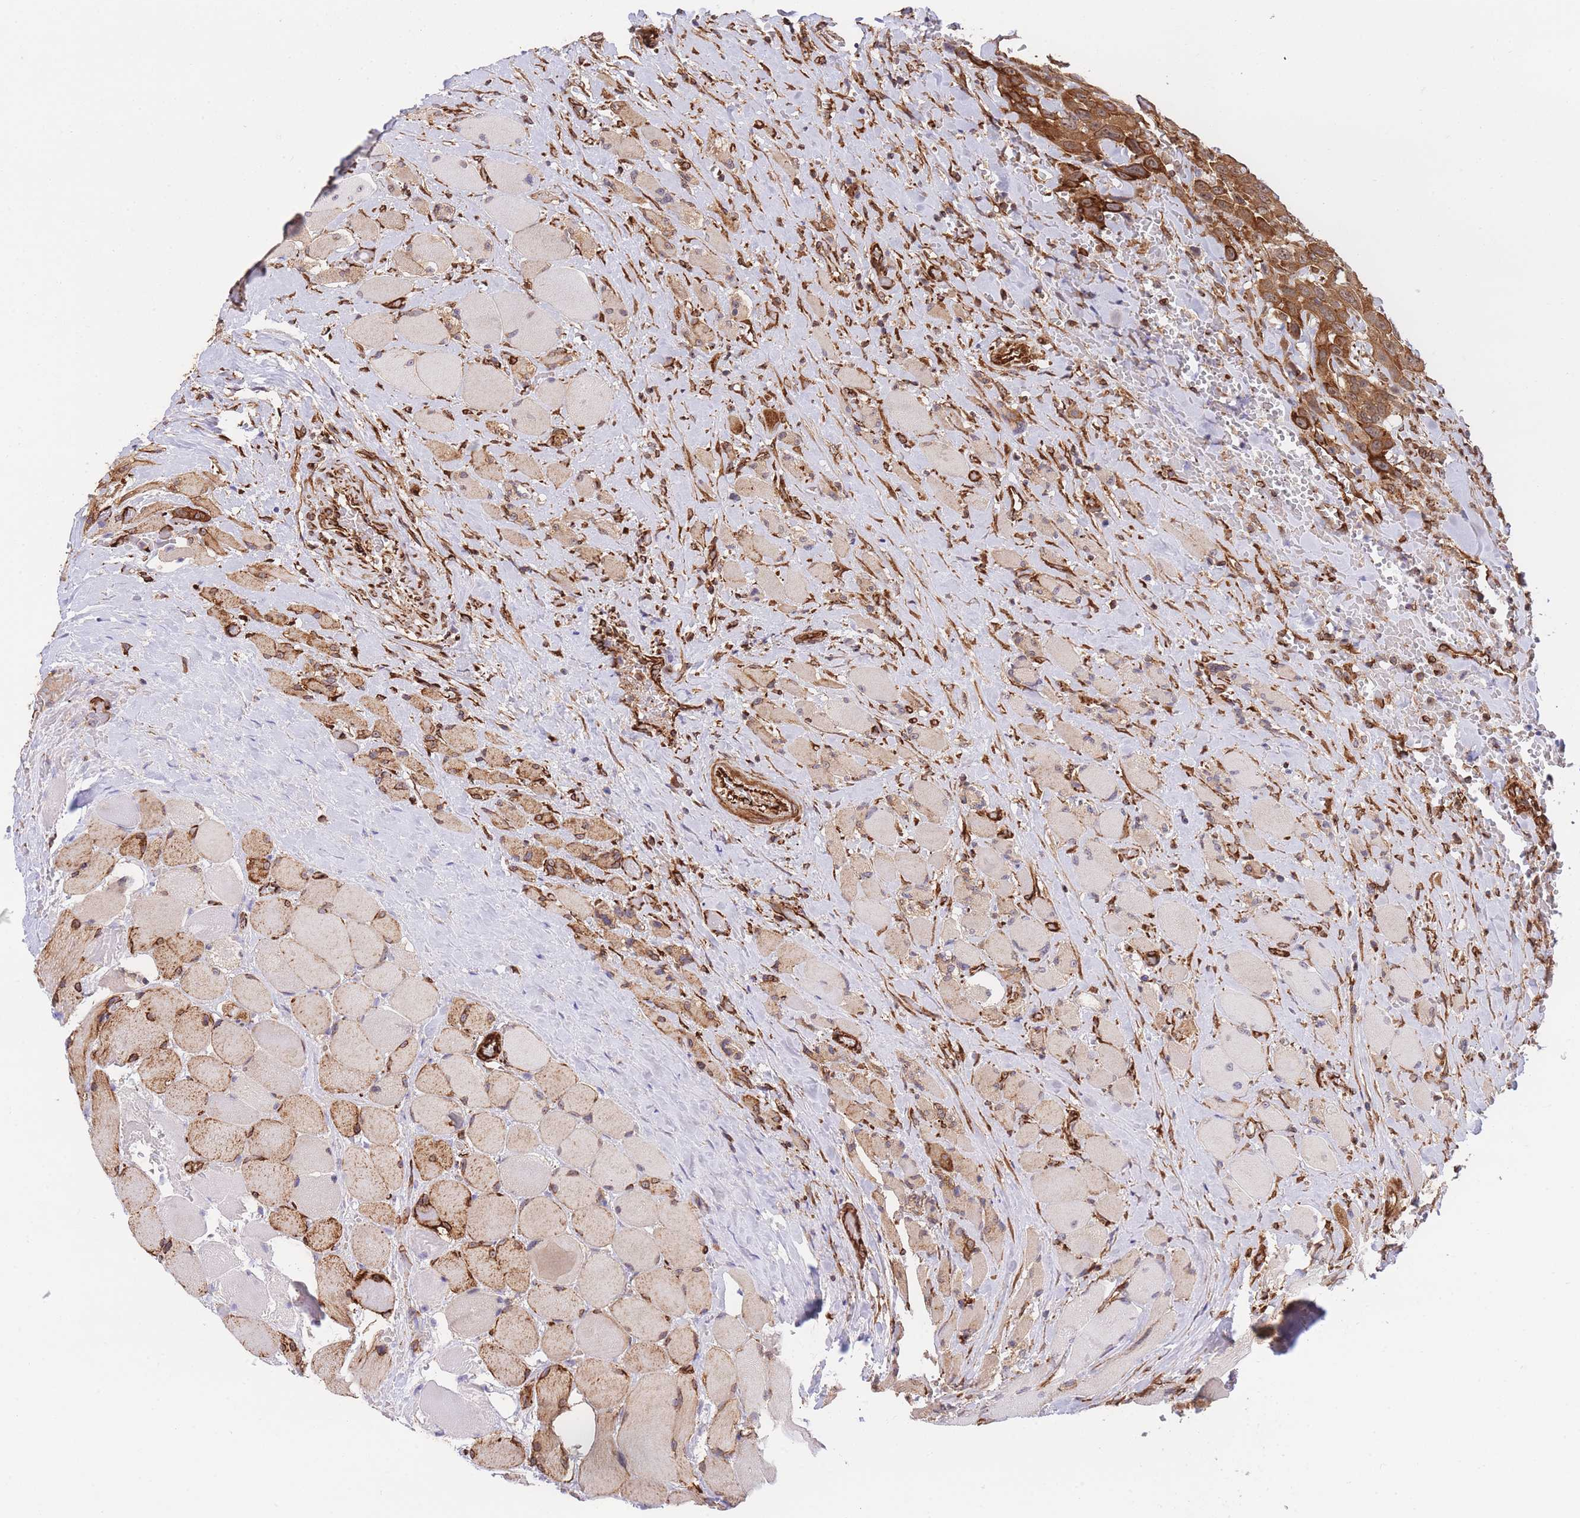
{"staining": {"intensity": "strong", "quantity": ">75%", "location": "cytoplasmic/membranous"}, "tissue": "head and neck cancer", "cell_type": "Tumor cells", "image_type": "cancer", "snomed": [{"axis": "morphology", "description": "Squamous cell carcinoma, NOS"}, {"axis": "topography", "description": "Head-Neck"}], "caption": "Immunohistochemistry (IHC) micrograph of human head and neck cancer stained for a protein (brown), which reveals high levels of strong cytoplasmic/membranous expression in about >75% of tumor cells.", "gene": "EXOSC8", "patient": {"sex": "male", "age": 81}}